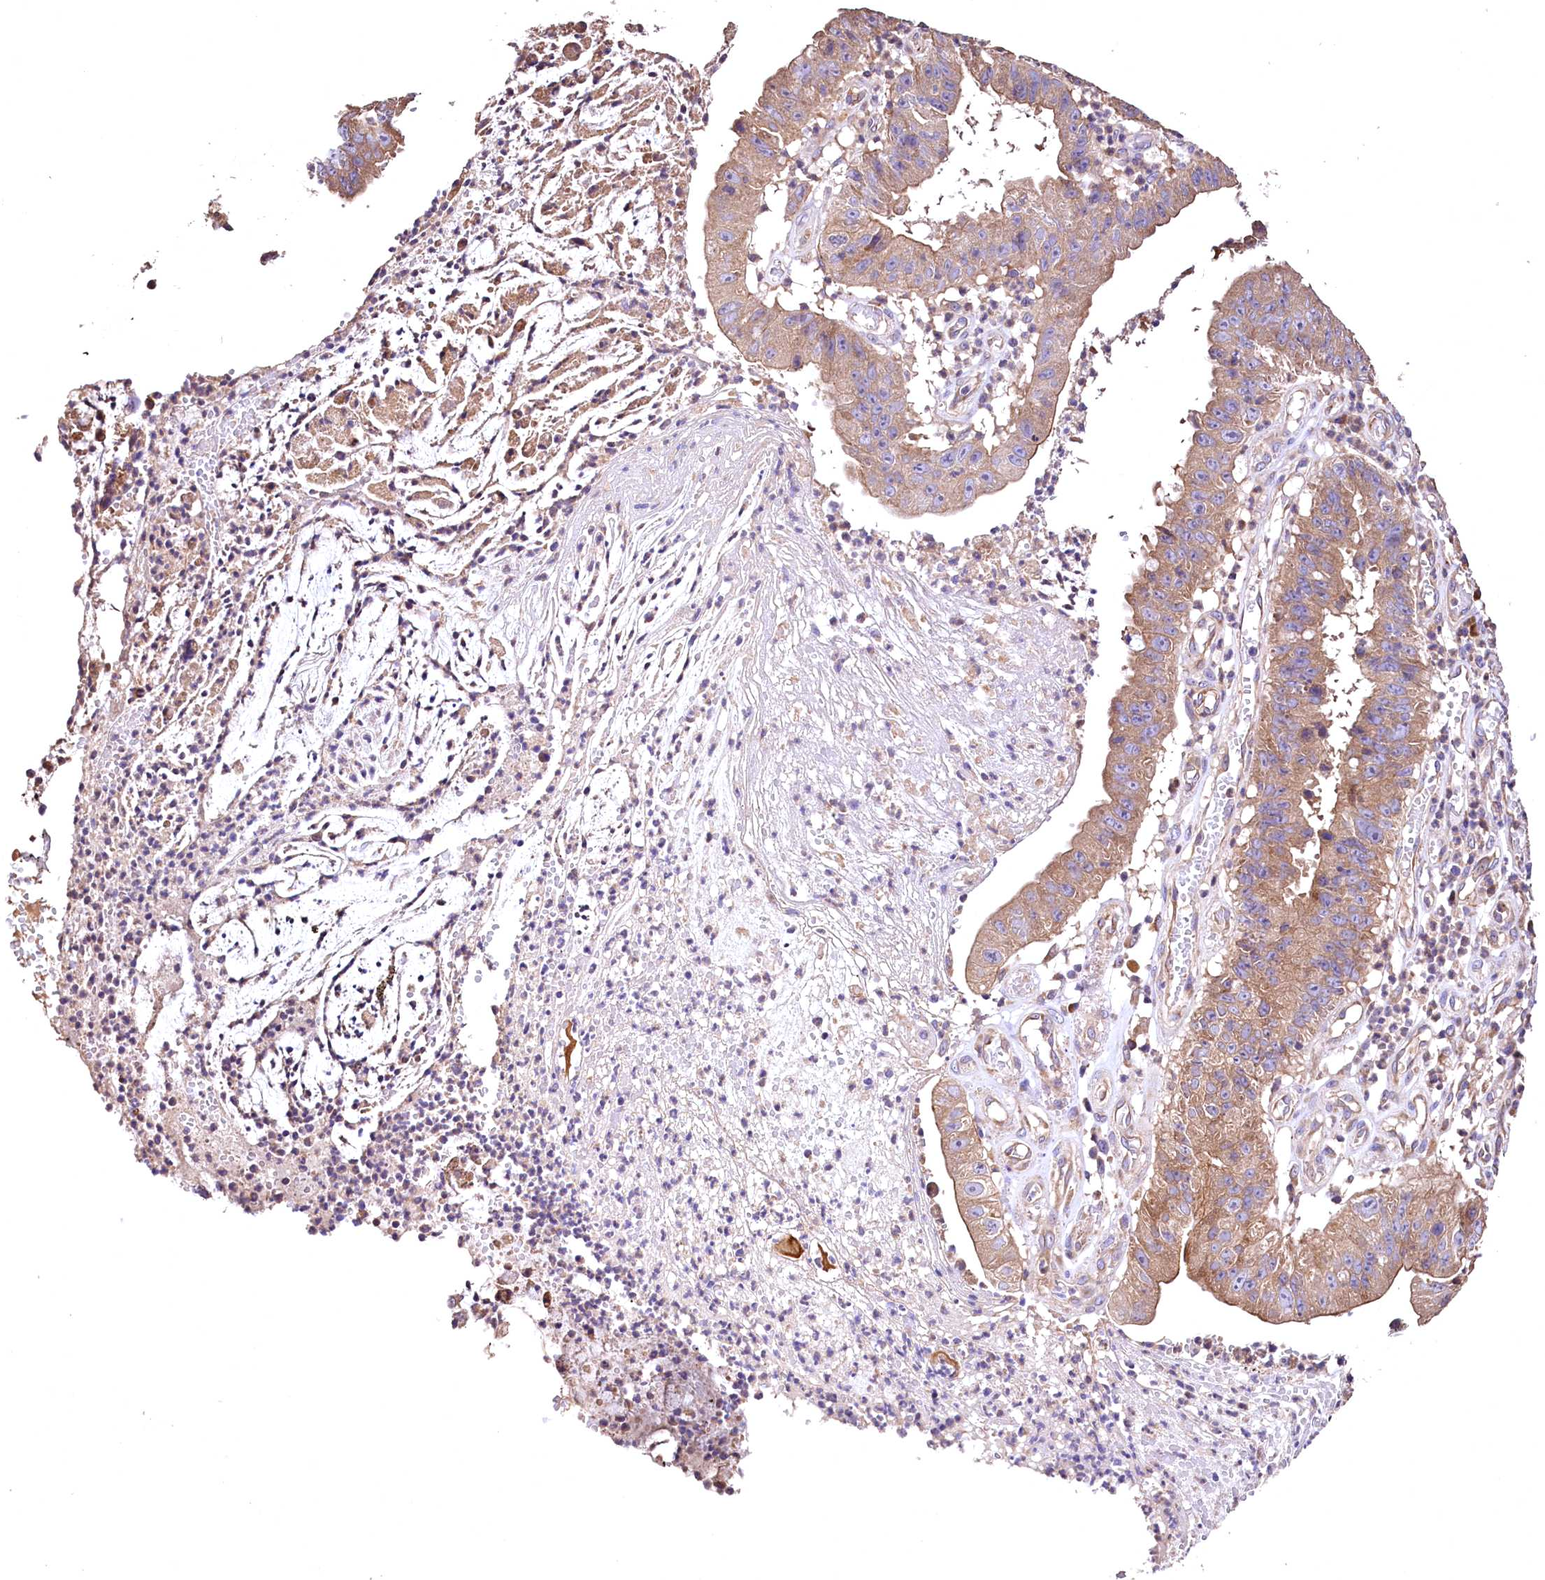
{"staining": {"intensity": "moderate", "quantity": ">75%", "location": "cytoplasmic/membranous"}, "tissue": "stomach cancer", "cell_type": "Tumor cells", "image_type": "cancer", "snomed": [{"axis": "morphology", "description": "Adenocarcinoma, NOS"}, {"axis": "topography", "description": "Stomach"}], "caption": "Immunohistochemical staining of human stomach cancer exhibits medium levels of moderate cytoplasmic/membranous protein positivity in approximately >75% of tumor cells.", "gene": "RASSF1", "patient": {"sex": "male", "age": 59}}